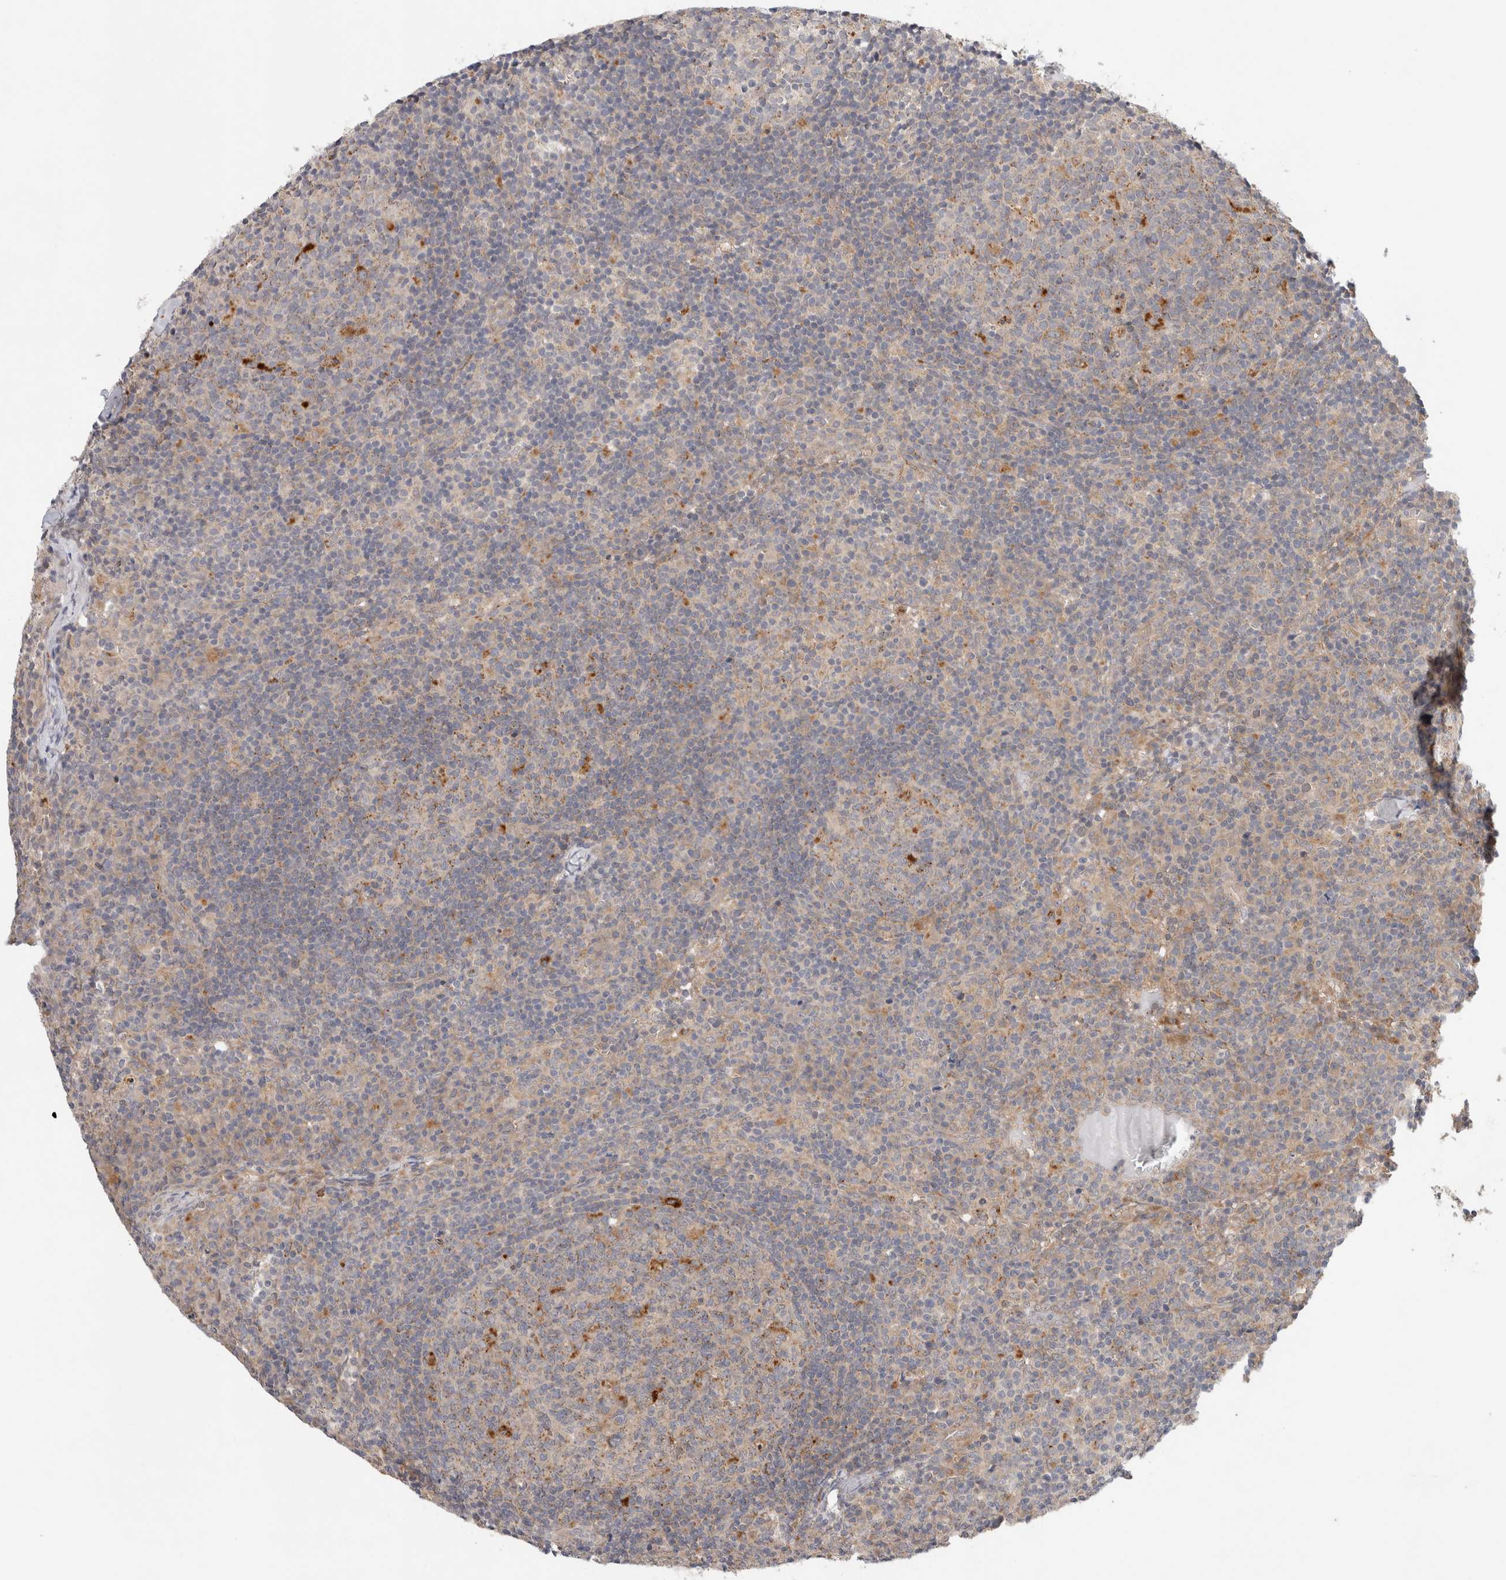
{"staining": {"intensity": "moderate", "quantity": "<25%", "location": "cytoplasmic/membranous"}, "tissue": "lymph node", "cell_type": "Germinal center cells", "image_type": "normal", "snomed": [{"axis": "morphology", "description": "Normal tissue, NOS"}, {"axis": "morphology", "description": "Inflammation, NOS"}, {"axis": "topography", "description": "Lymph node"}], "caption": "IHC (DAB) staining of unremarkable human lymph node shows moderate cytoplasmic/membranous protein positivity in approximately <25% of germinal center cells. The staining is performed using DAB brown chromogen to label protein expression. The nuclei are counter-stained blue using hematoxylin.", "gene": "SGK1", "patient": {"sex": "male", "age": 55}}